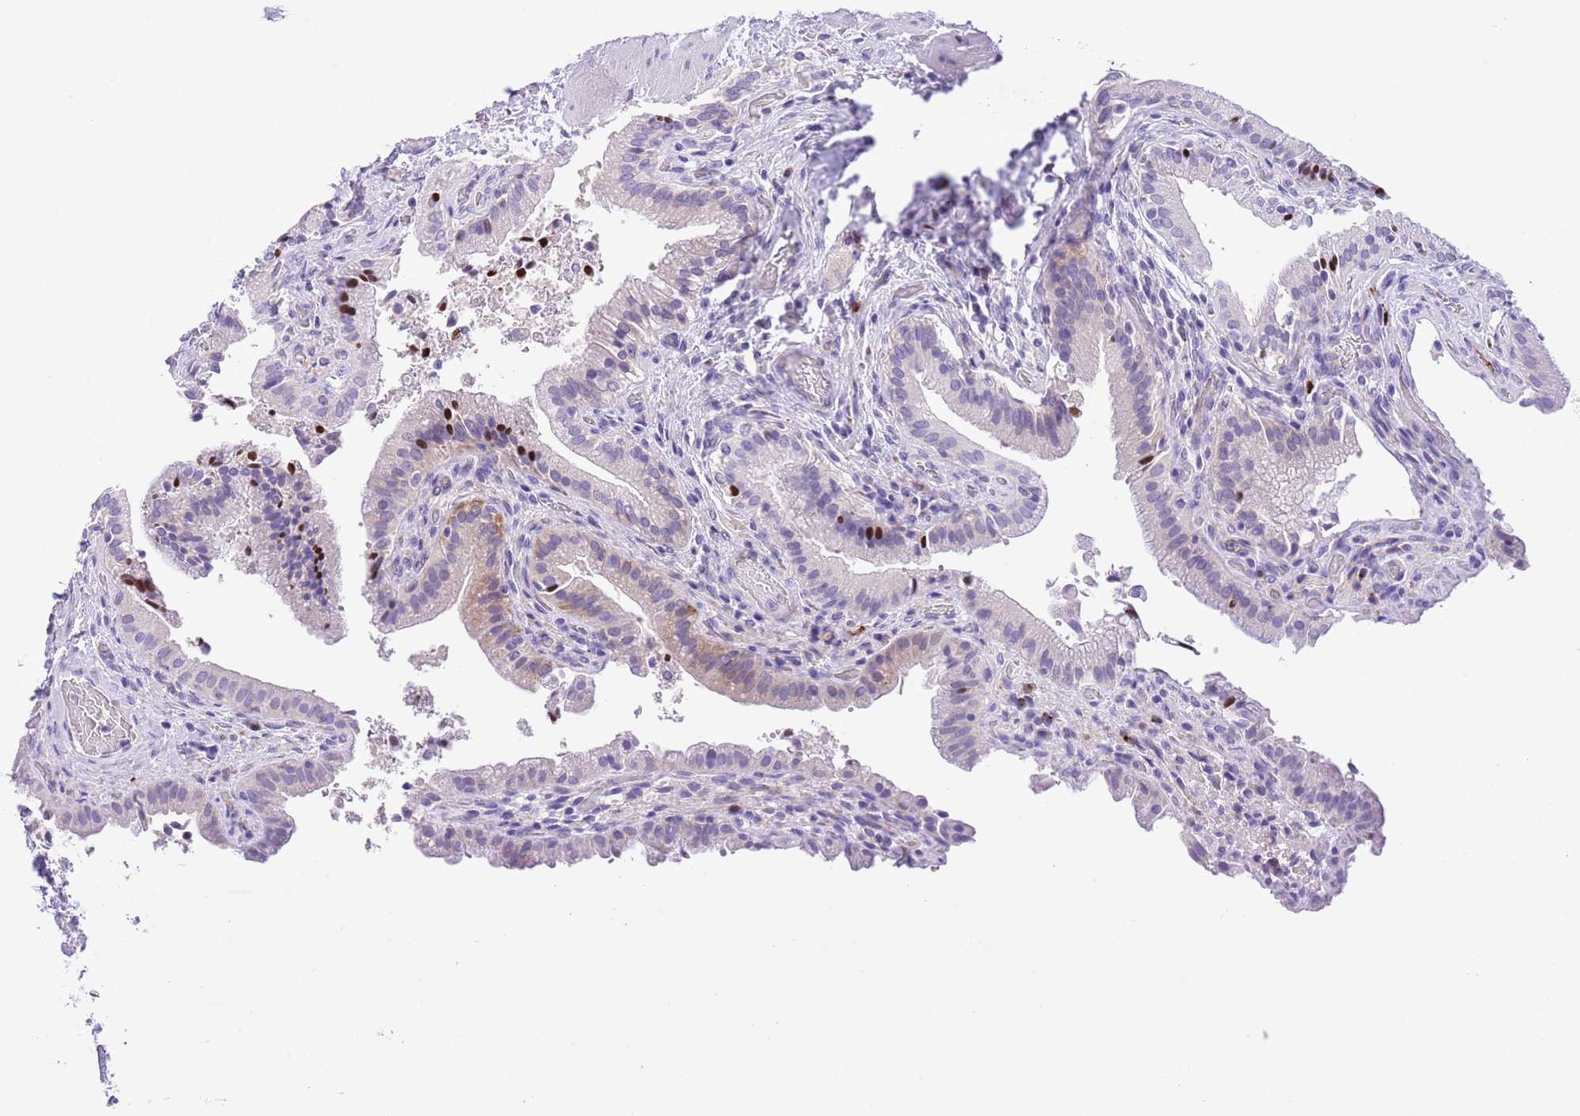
{"staining": {"intensity": "weak", "quantity": "<25%", "location": "cytoplasmic/membranous"}, "tissue": "gallbladder", "cell_type": "Glandular cells", "image_type": "normal", "snomed": [{"axis": "morphology", "description": "Normal tissue, NOS"}, {"axis": "topography", "description": "Gallbladder"}], "caption": "The histopathology image demonstrates no significant positivity in glandular cells of gallbladder.", "gene": "CLEC2A", "patient": {"sex": "male", "age": 24}}